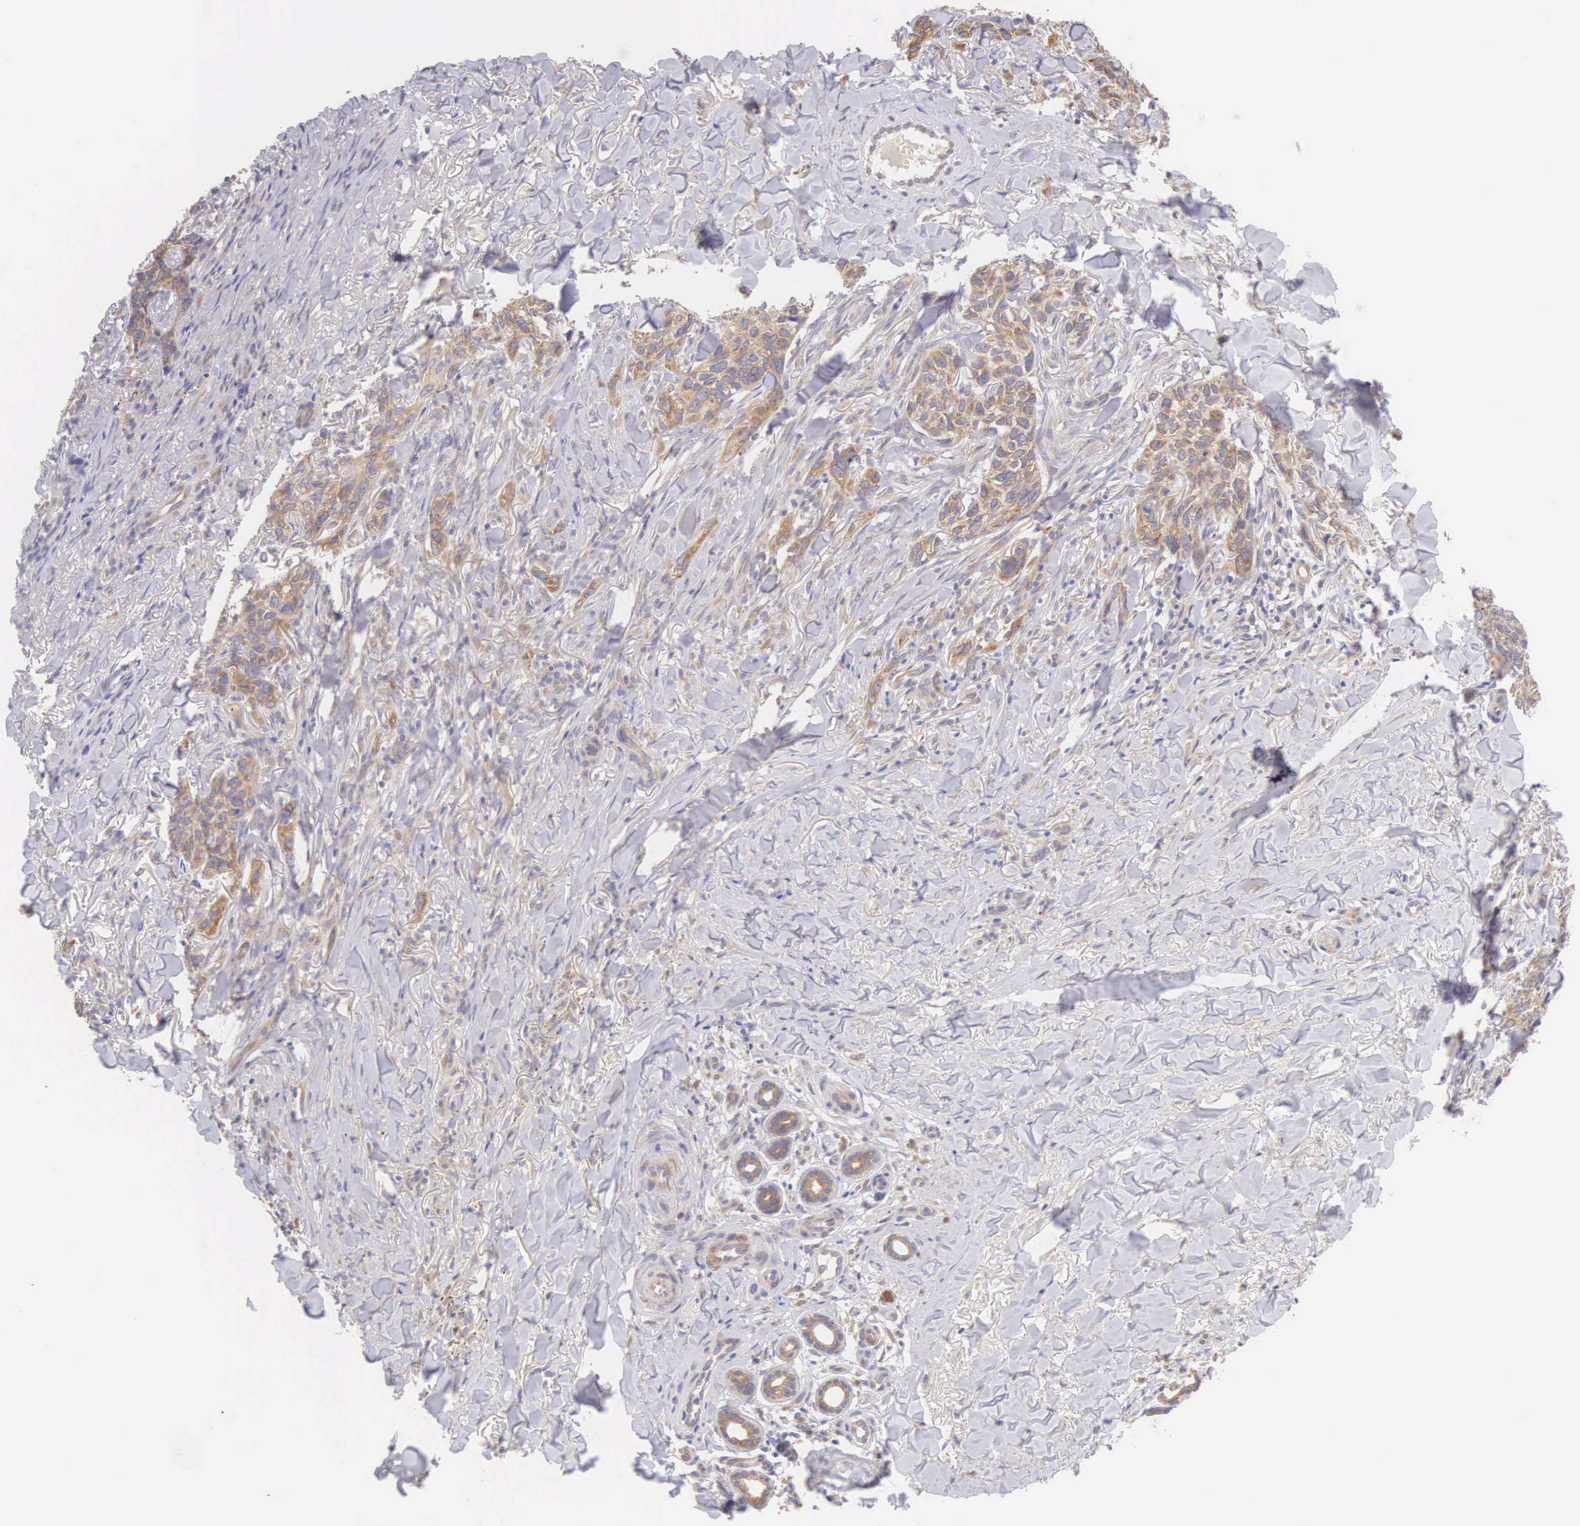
{"staining": {"intensity": "weak", "quantity": ">75%", "location": "cytoplasmic/membranous"}, "tissue": "skin cancer", "cell_type": "Tumor cells", "image_type": "cancer", "snomed": [{"axis": "morphology", "description": "Normal tissue, NOS"}, {"axis": "morphology", "description": "Basal cell carcinoma"}, {"axis": "topography", "description": "Skin"}], "caption": "About >75% of tumor cells in human skin basal cell carcinoma exhibit weak cytoplasmic/membranous protein staining as visualized by brown immunohistochemical staining.", "gene": "NSDHL", "patient": {"sex": "male", "age": 81}}